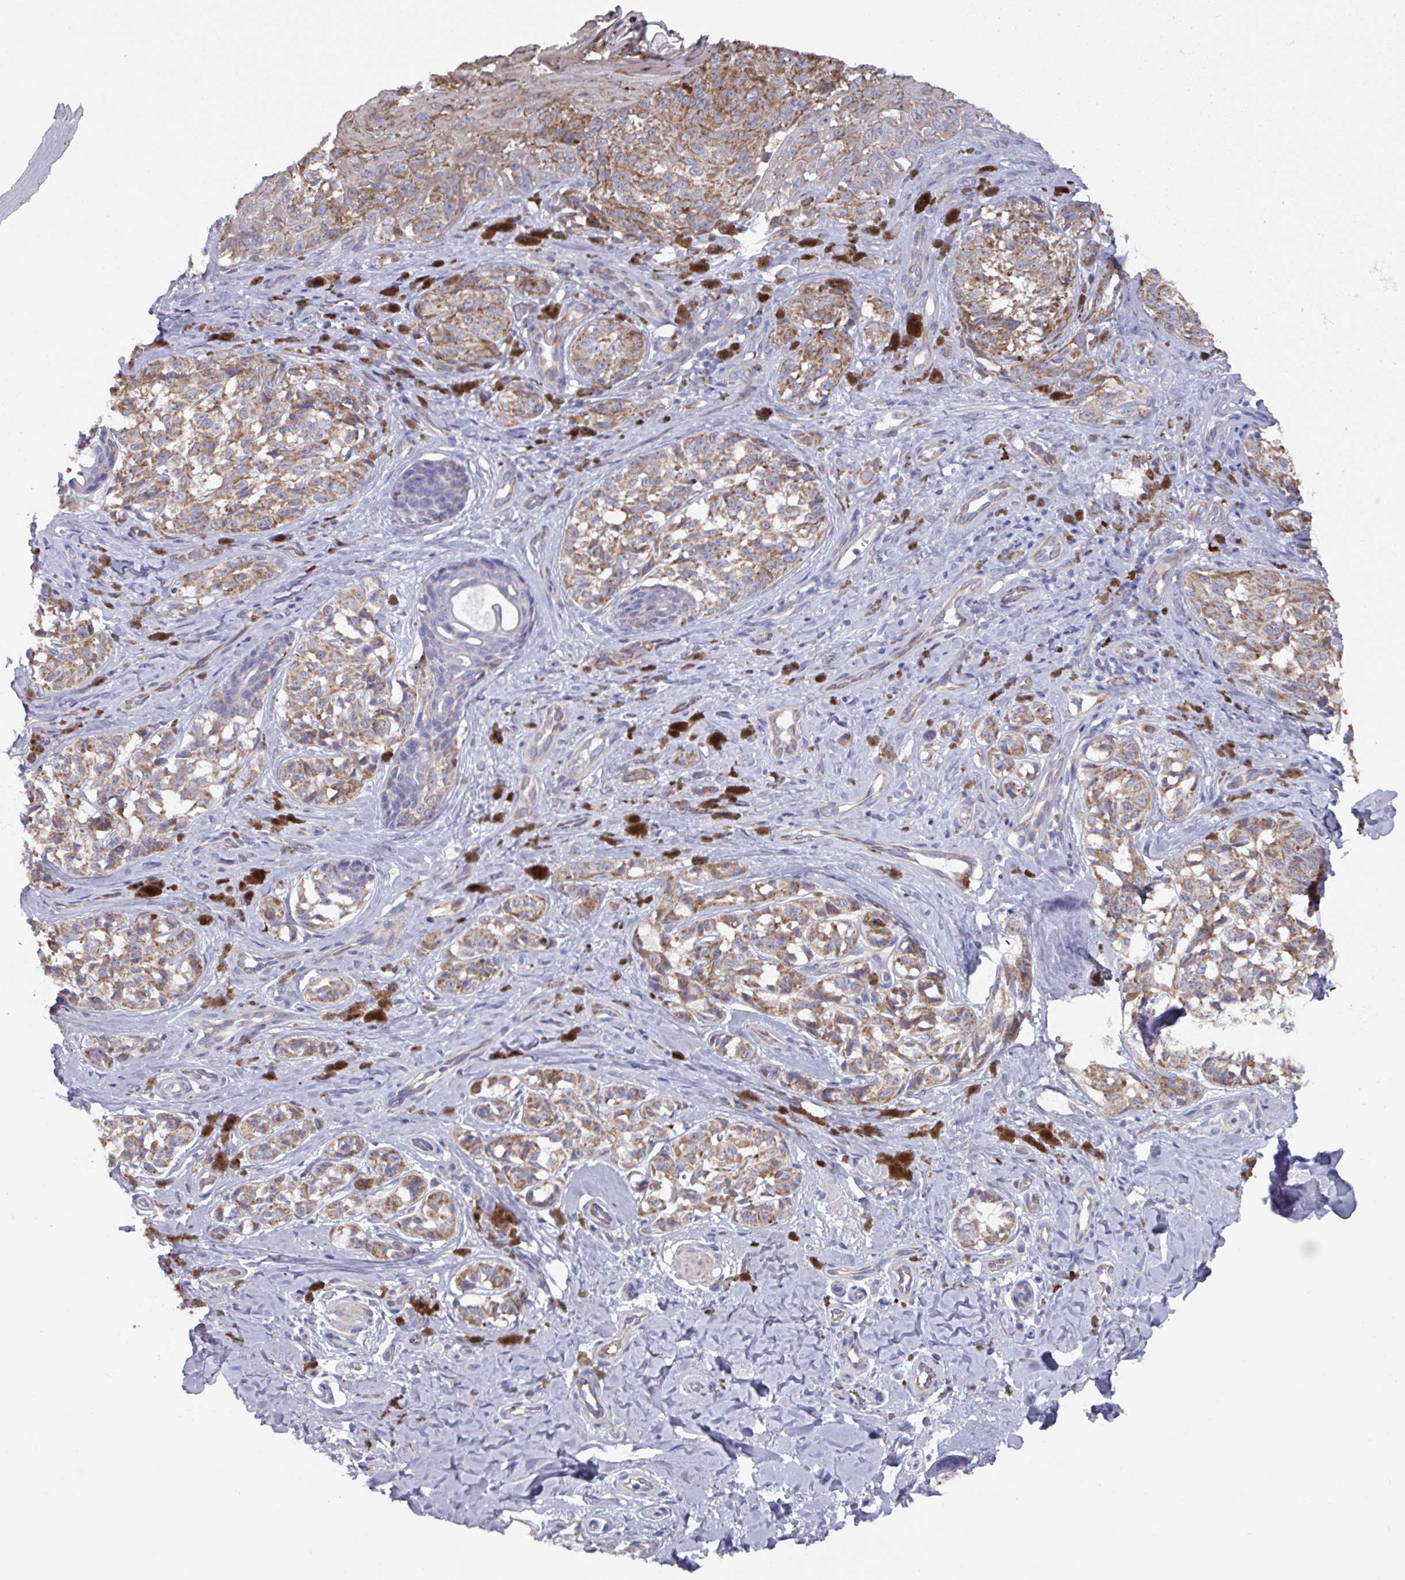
{"staining": {"intensity": "moderate", "quantity": ">75%", "location": "cytoplasmic/membranous"}, "tissue": "melanoma", "cell_type": "Tumor cells", "image_type": "cancer", "snomed": [{"axis": "morphology", "description": "Malignant melanoma, NOS"}, {"axis": "topography", "description": "Skin"}], "caption": "Human malignant melanoma stained with a brown dye displays moderate cytoplasmic/membranous positive staining in approximately >75% of tumor cells.", "gene": "UQCC2", "patient": {"sex": "female", "age": 65}}